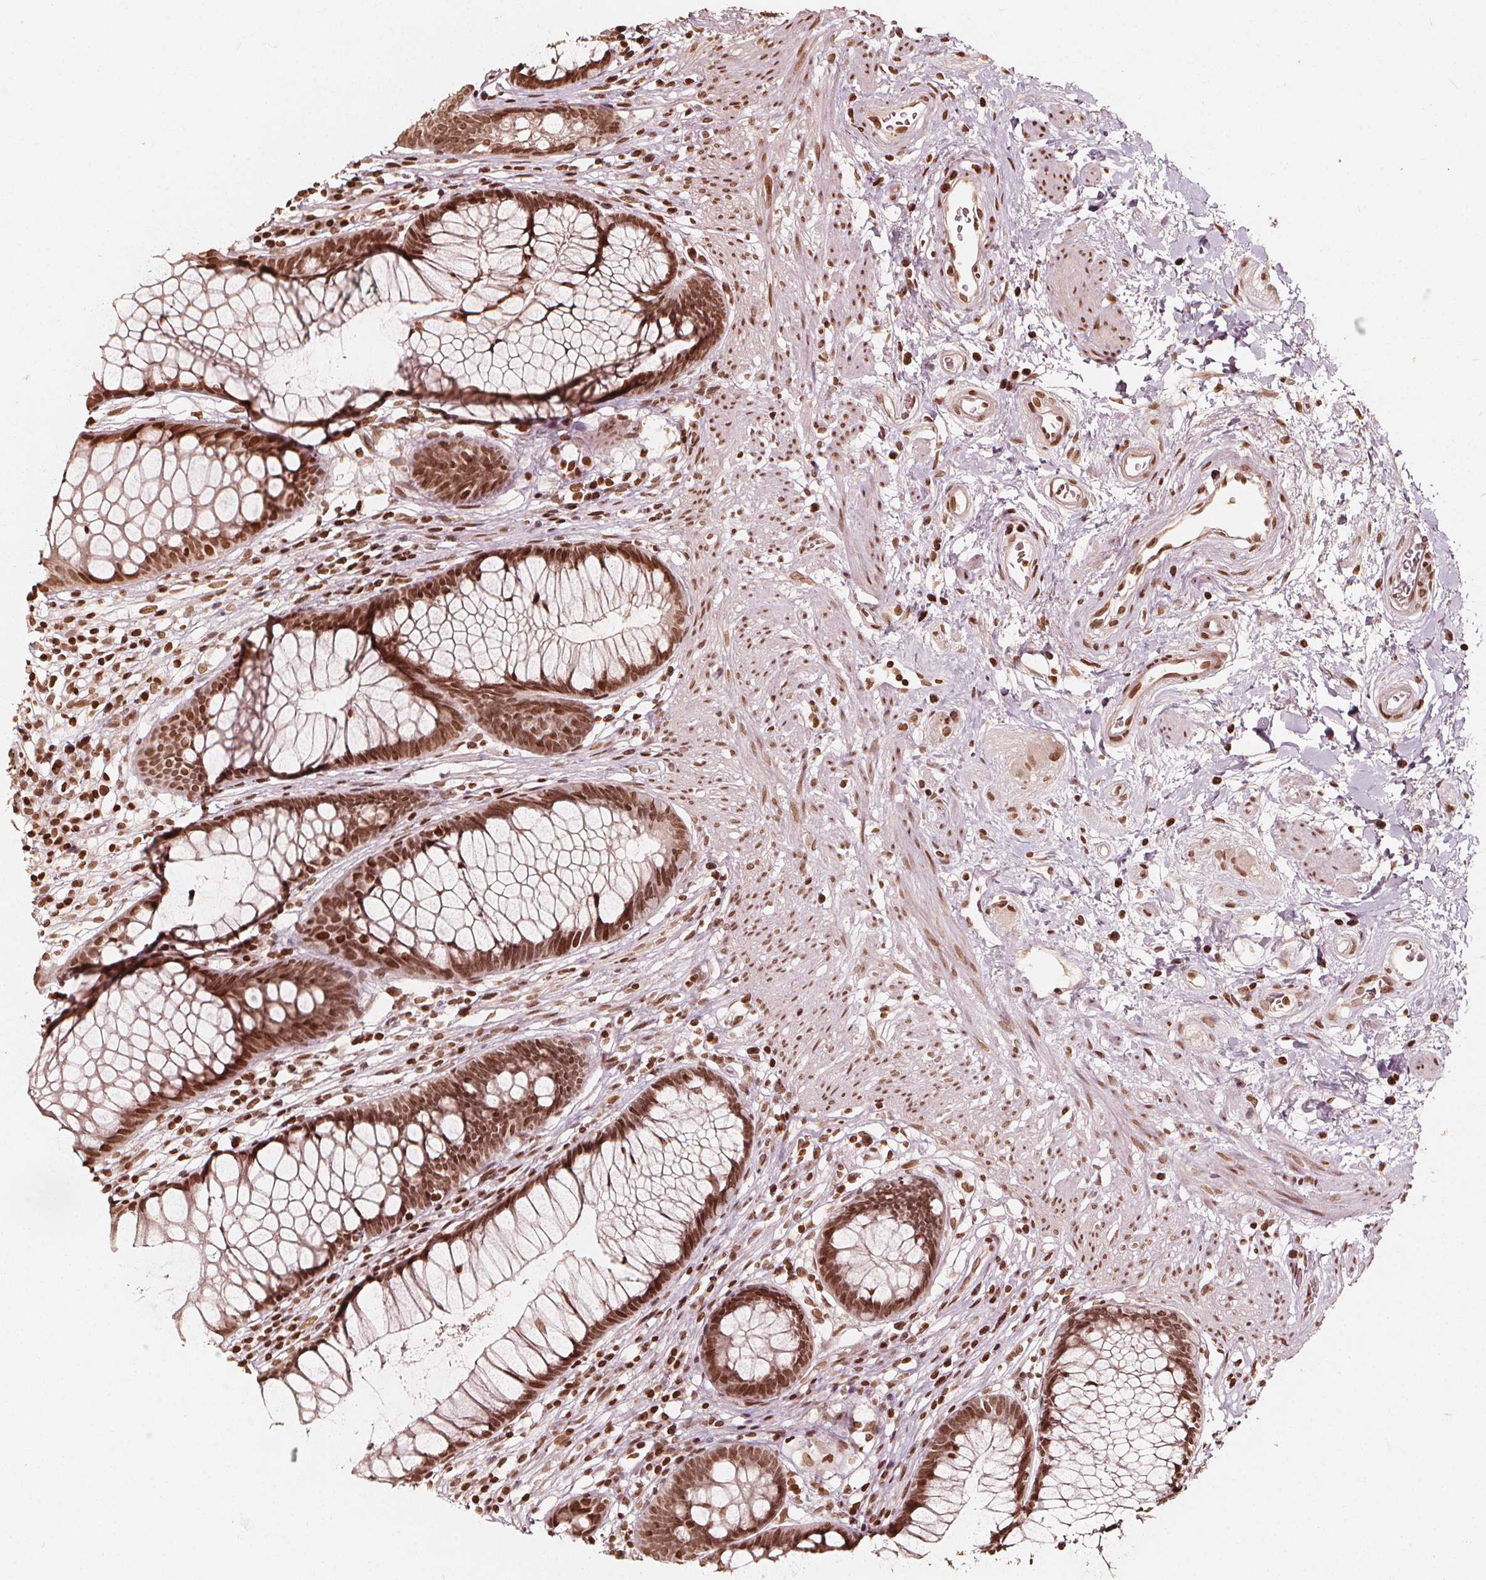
{"staining": {"intensity": "moderate", "quantity": ">75%", "location": "nuclear"}, "tissue": "rectum", "cell_type": "Glandular cells", "image_type": "normal", "snomed": [{"axis": "morphology", "description": "Normal tissue, NOS"}, {"axis": "topography", "description": "Smooth muscle"}, {"axis": "topography", "description": "Rectum"}], "caption": "Immunohistochemistry (IHC) (DAB (3,3'-diaminobenzidine)) staining of unremarkable human rectum shows moderate nuclear protein staining in approximately >75% of glandular cells.", "gene": "H3C14", "patient": {"sex": "male", "age": 53}}